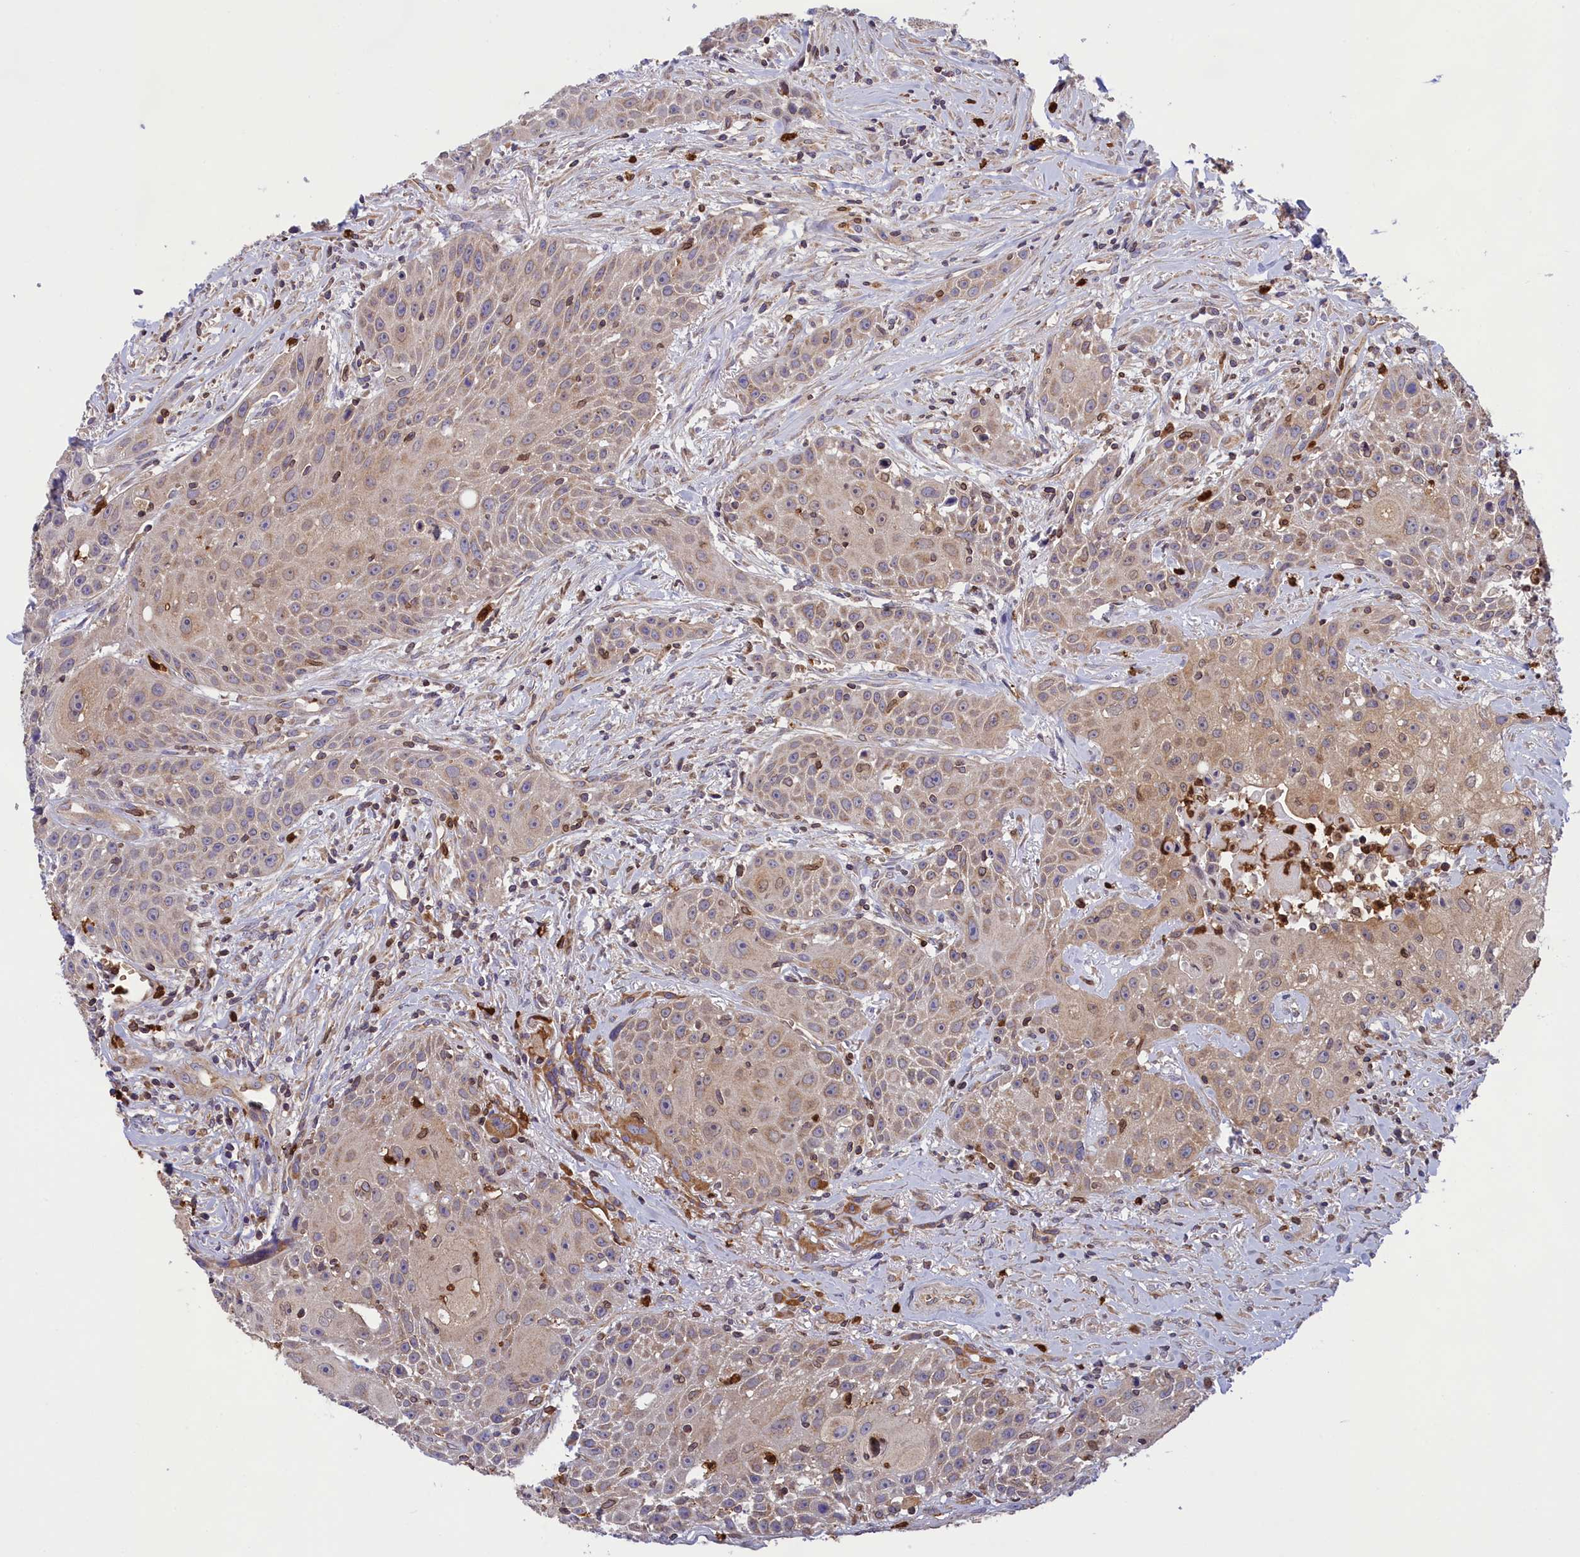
{"staining": {"intensity": "weak", "quantity": ">75%", "location": "cytoplasmic/membranous"}, "tissue": "head and neck cancer", "cell_type": "Tumor cells", "image_type": "cancer", "snomed": [{"axis": "morphology", "description": "Squamous cell carcinoma, NOS"}, {"axis": "topography", "description": "Oral tissue"}, {"axis": "topography", "description": "Head-Neck"}], "caption": "Immunohistochemical staining of head and neck cancer displays weak cytoplasmic/membranous protein positivity in about >75% of tumor cells.", "gene": "PKHD1L1", "patient": {"sex": "female", "age": 82}}